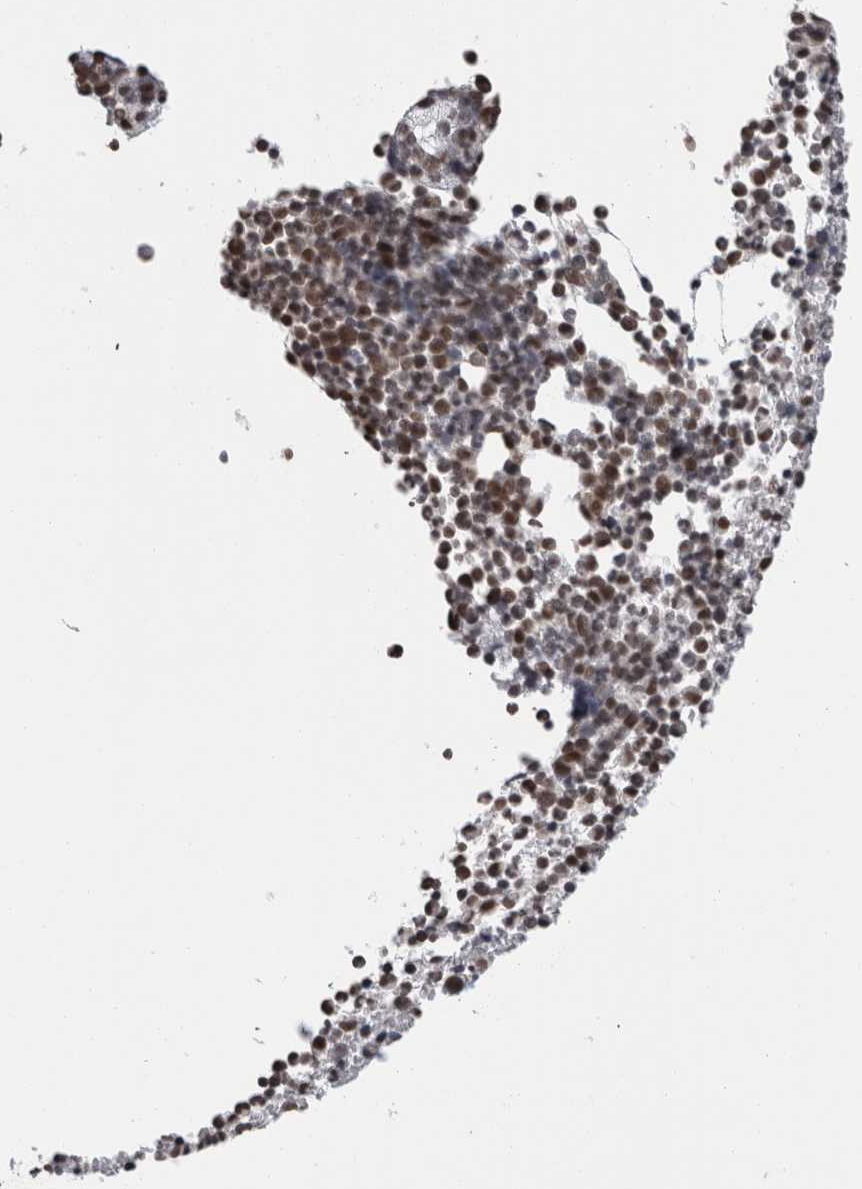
{"staining": {"intensity": "moderate", "quantity": "25%-75%", "location": "nuclear"}, "tissue": "bone marrow", "cell_type": "Hematopoietic cells", "image_type": "normal", "snomed": [{"axis": "morphology", "description": "Normal tissue, NOS"}, {"axis": "morphology", "description": "Inflammation, NOS"}, {"axis": "topography", "description": "Bone marrow"}], "caption": "There is medium levels of moderate nuclear expression in hematopoietic cells of unremarkable bone marrow, as demonstrated by immunohistochemical staining (brown color).", "gene": "ZBTB11", "patient": {"sex": "male", "age": 34}}